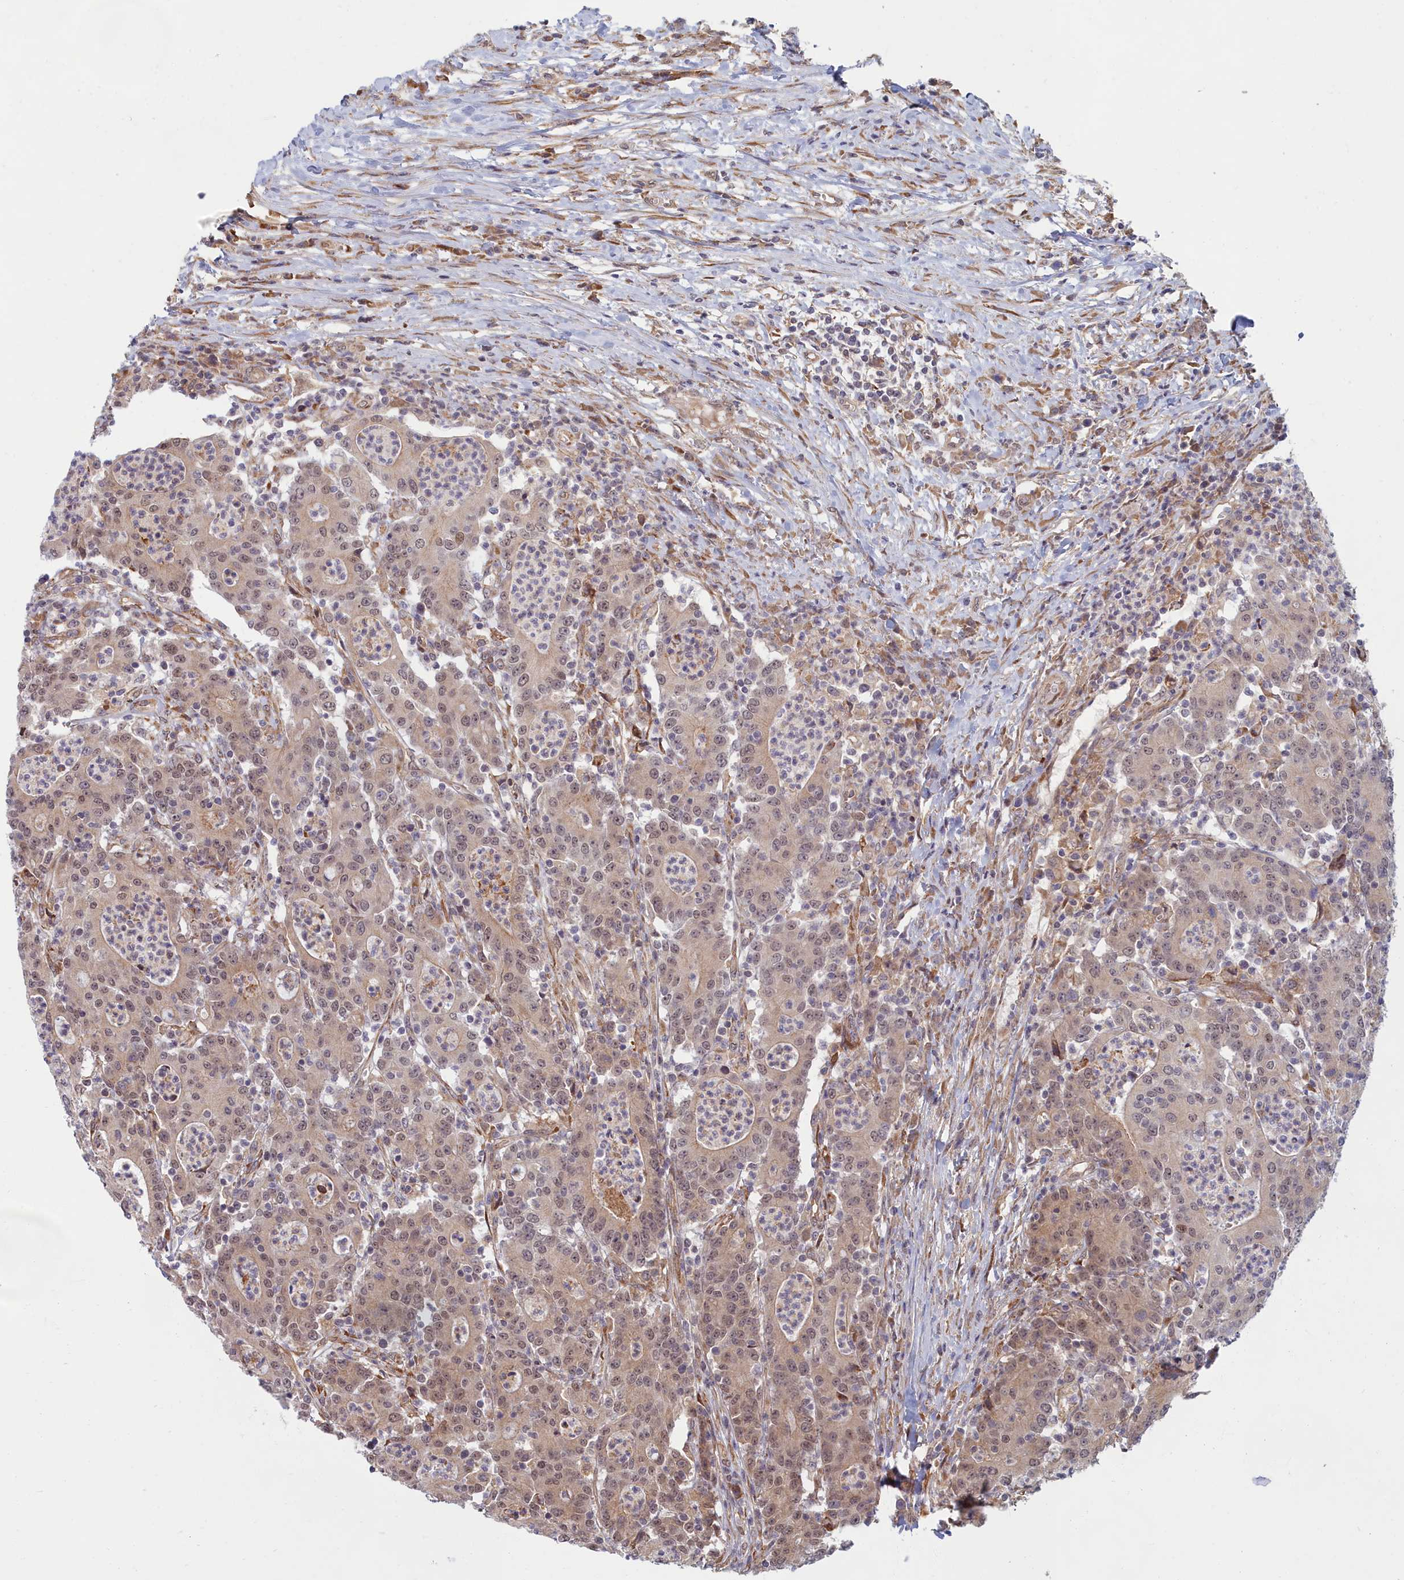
{"staining": {"intensity": "weak", "quantity": ">75%", "location": "nuclear"}, "tissue": "colorectal cancer", "cell_type": "Tumor cells", "image_type": "cancer", "snomed": [{"axis": "morphology", "description": "Adenocarcinoma, NOS"}, {"axis": "topography", "description": "Colon"}], "caption": "Colorectal cancer (adenocarcinoma) stained with a protein marker exhibits weak staining in tumor cells.", "gene": "MAK16", "patient": {"sex": "male", "age": 83}}